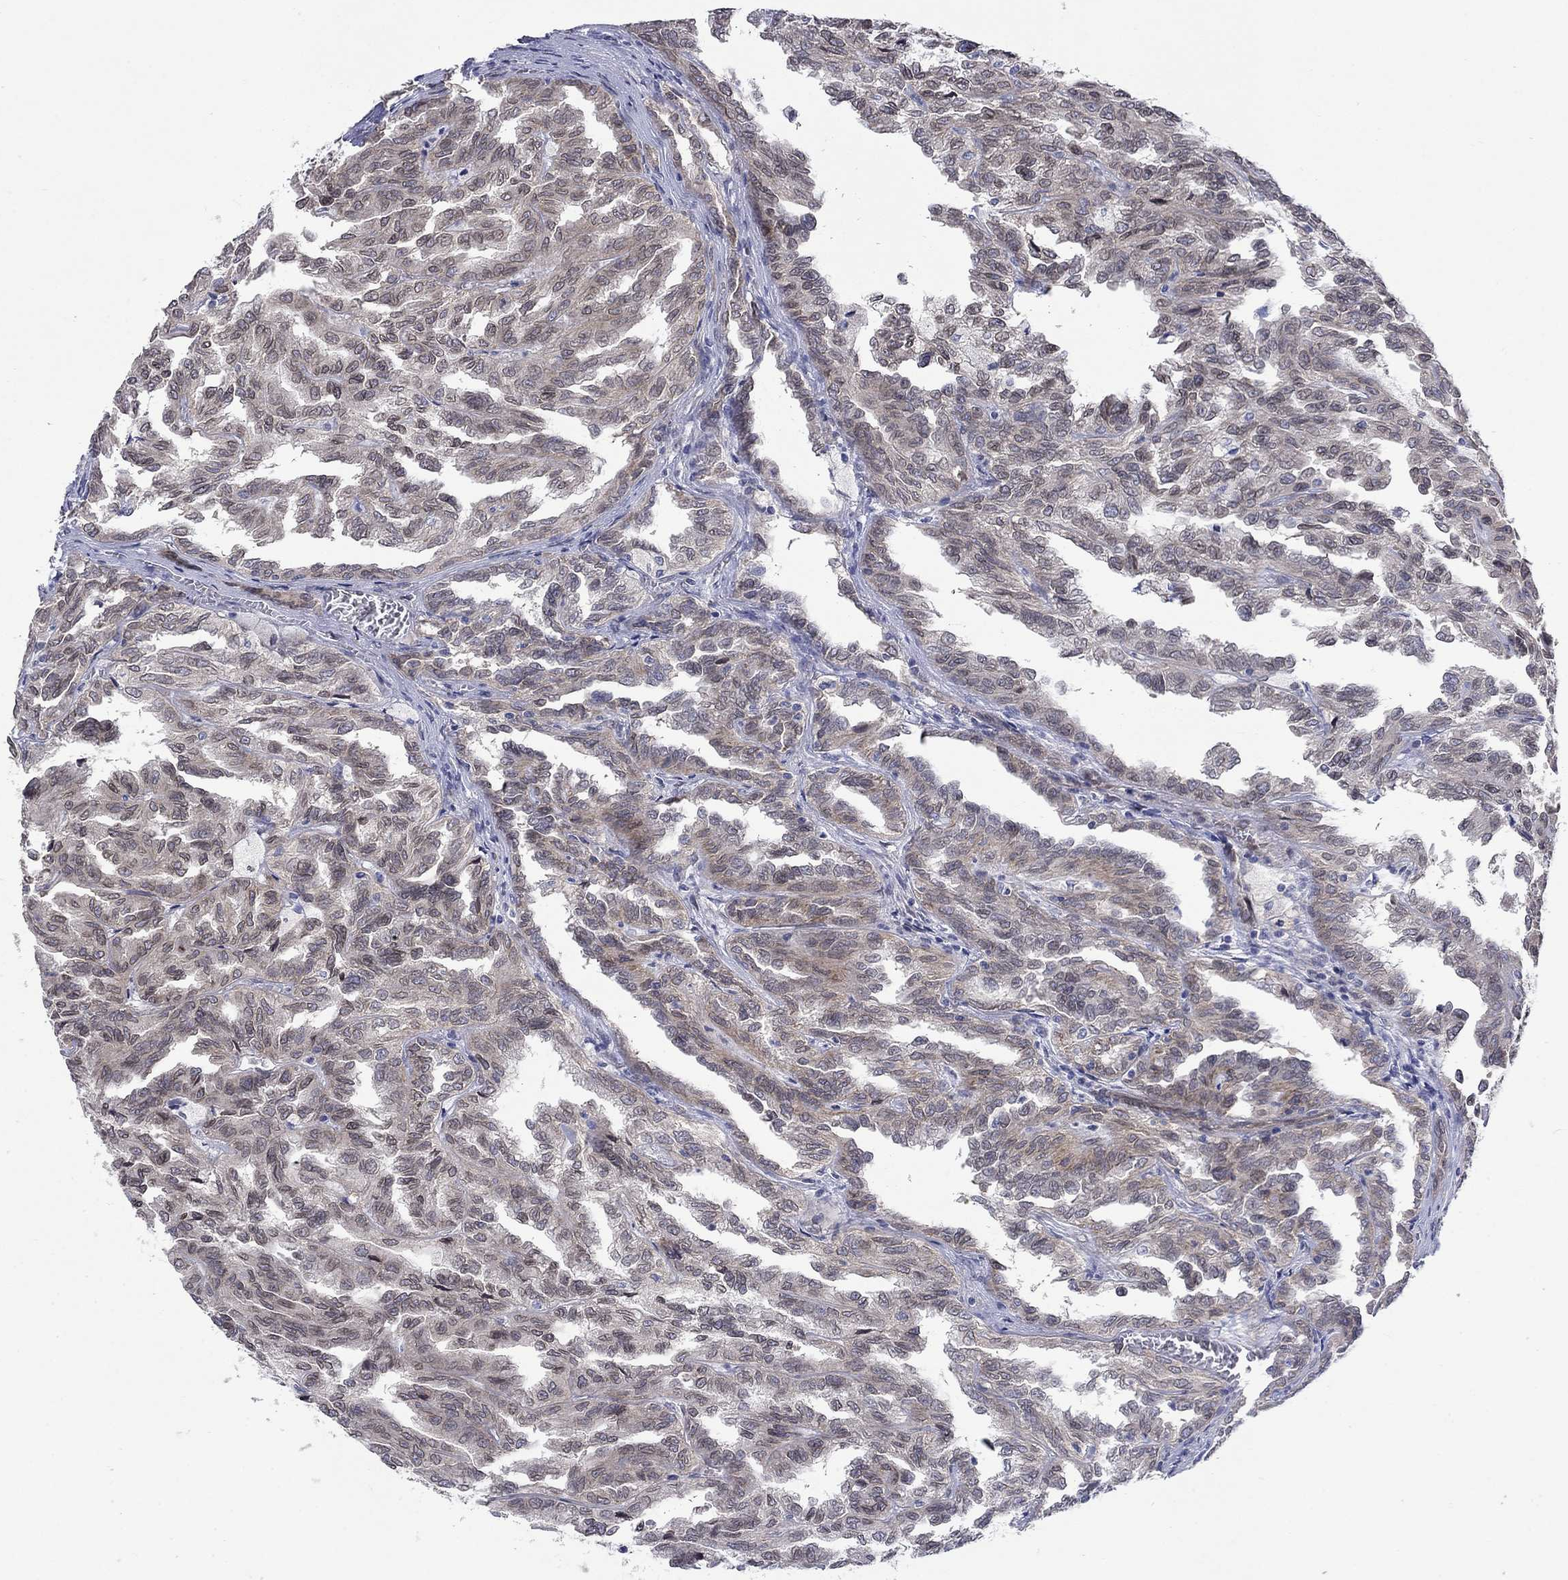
{"staining": {"intensity": "negative", "quantity": "none", "location": "none"}, "tissue": "renal cancer", "cell_type": "Tumor cells", "image_type": "cancer", "snomed": [{"axis": "morphology", "description": "Adenocarcinoma, NOS"}, {"axis": "topography", "description": "Kidney"}], "caption": "Tumor cells are negative for protein expression in human renal cancer. The staining was performed using DAB to visualize the protein expression in brown, while the nuclei were stained in blue with hematoxylin (Magnification: 20x).", "gene": "EMC9", "patient": {"sex": "male", "age": 79}}